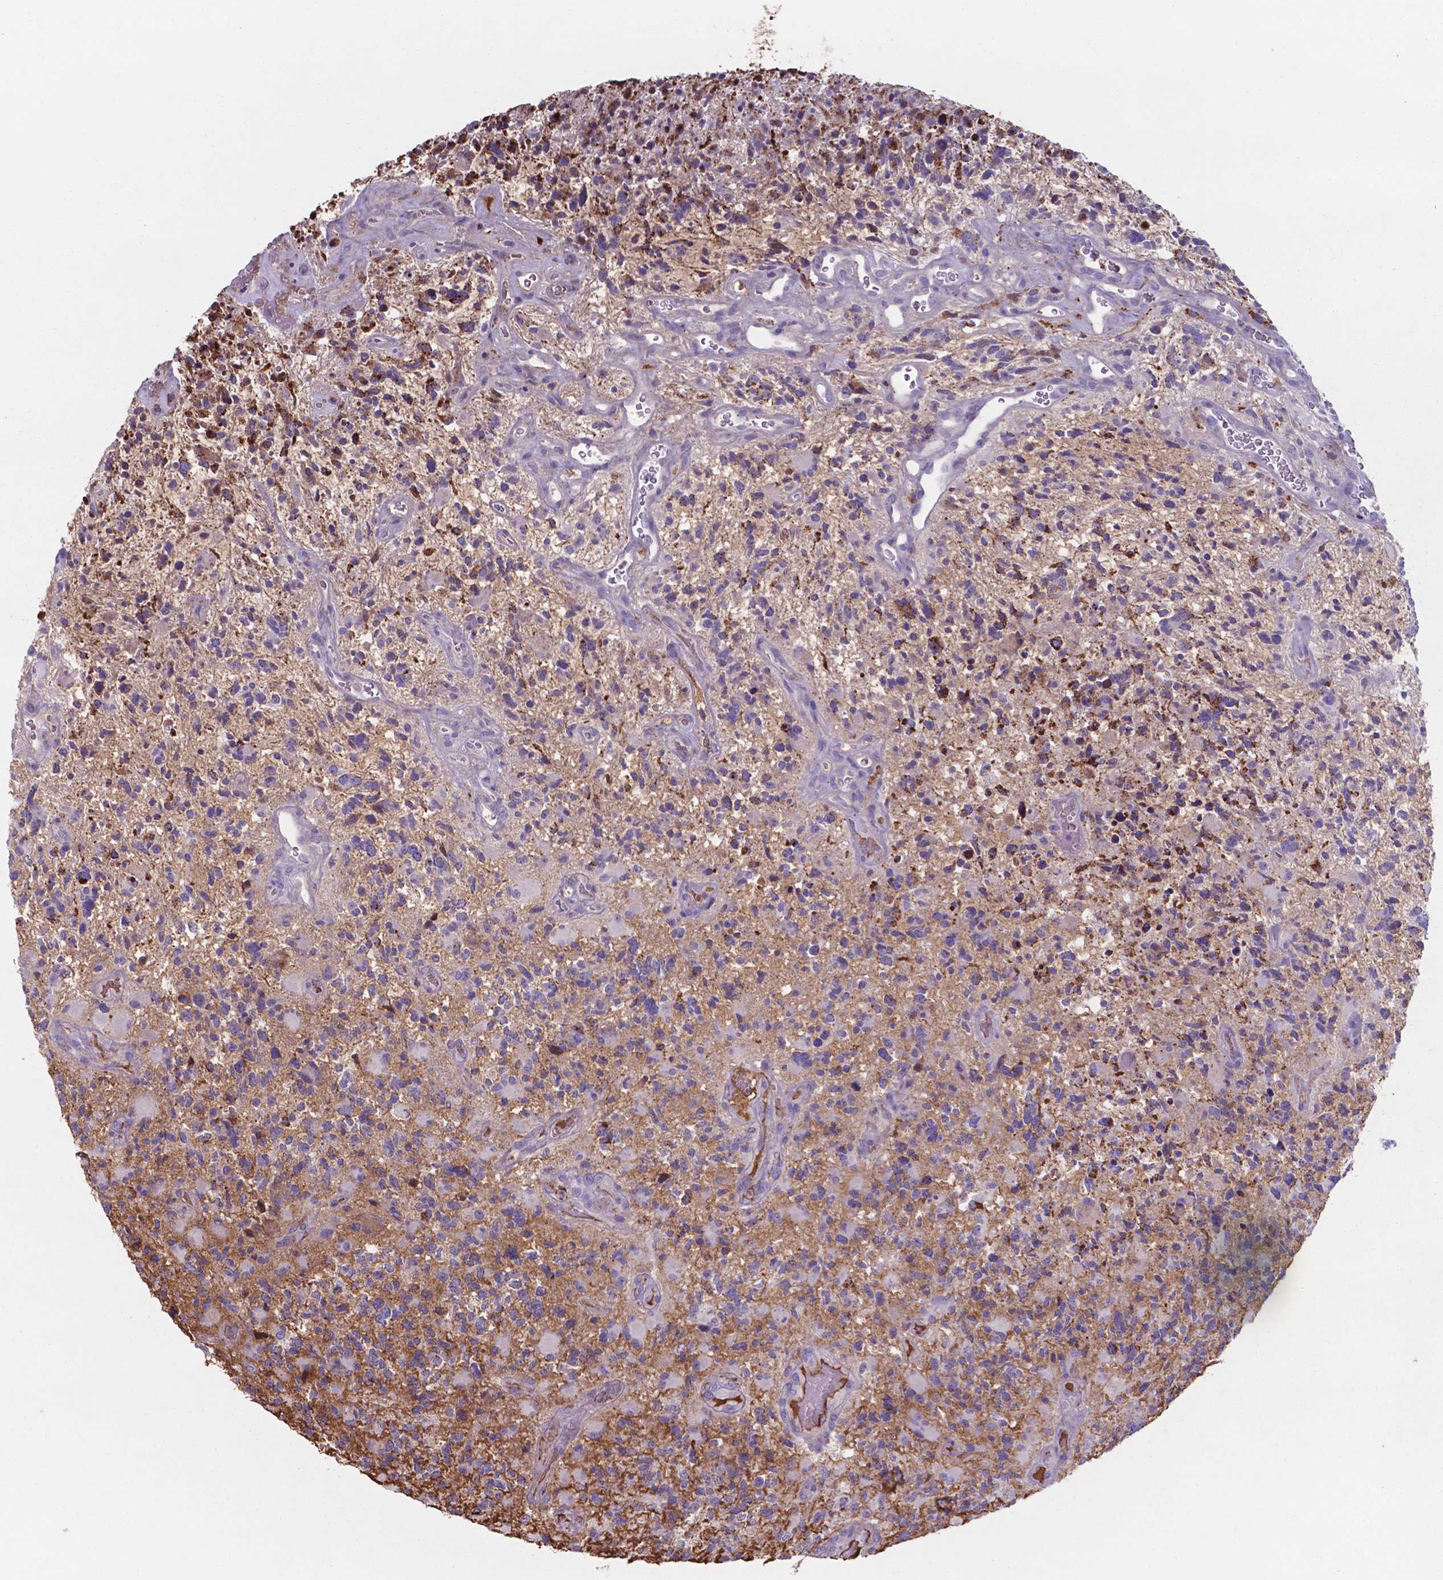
{"staining": {"intensity": "negative", "quantity": "none", "location": "none"}, "tissue": "glioma", "cell_type": "Tumor cells", "image_type": "cancer", "snomed": [{"axis": "morphology", "description": "Glioma, malignant, High grade"}, {"axis": "topography", "description": "Brain"}], "caption": "The immunohistochemistry histopathology image has no significant staining in tumor cells of glioma tissue.", "gene": "SERPINA1", "patient": {"sex": "female", "age": 71}}